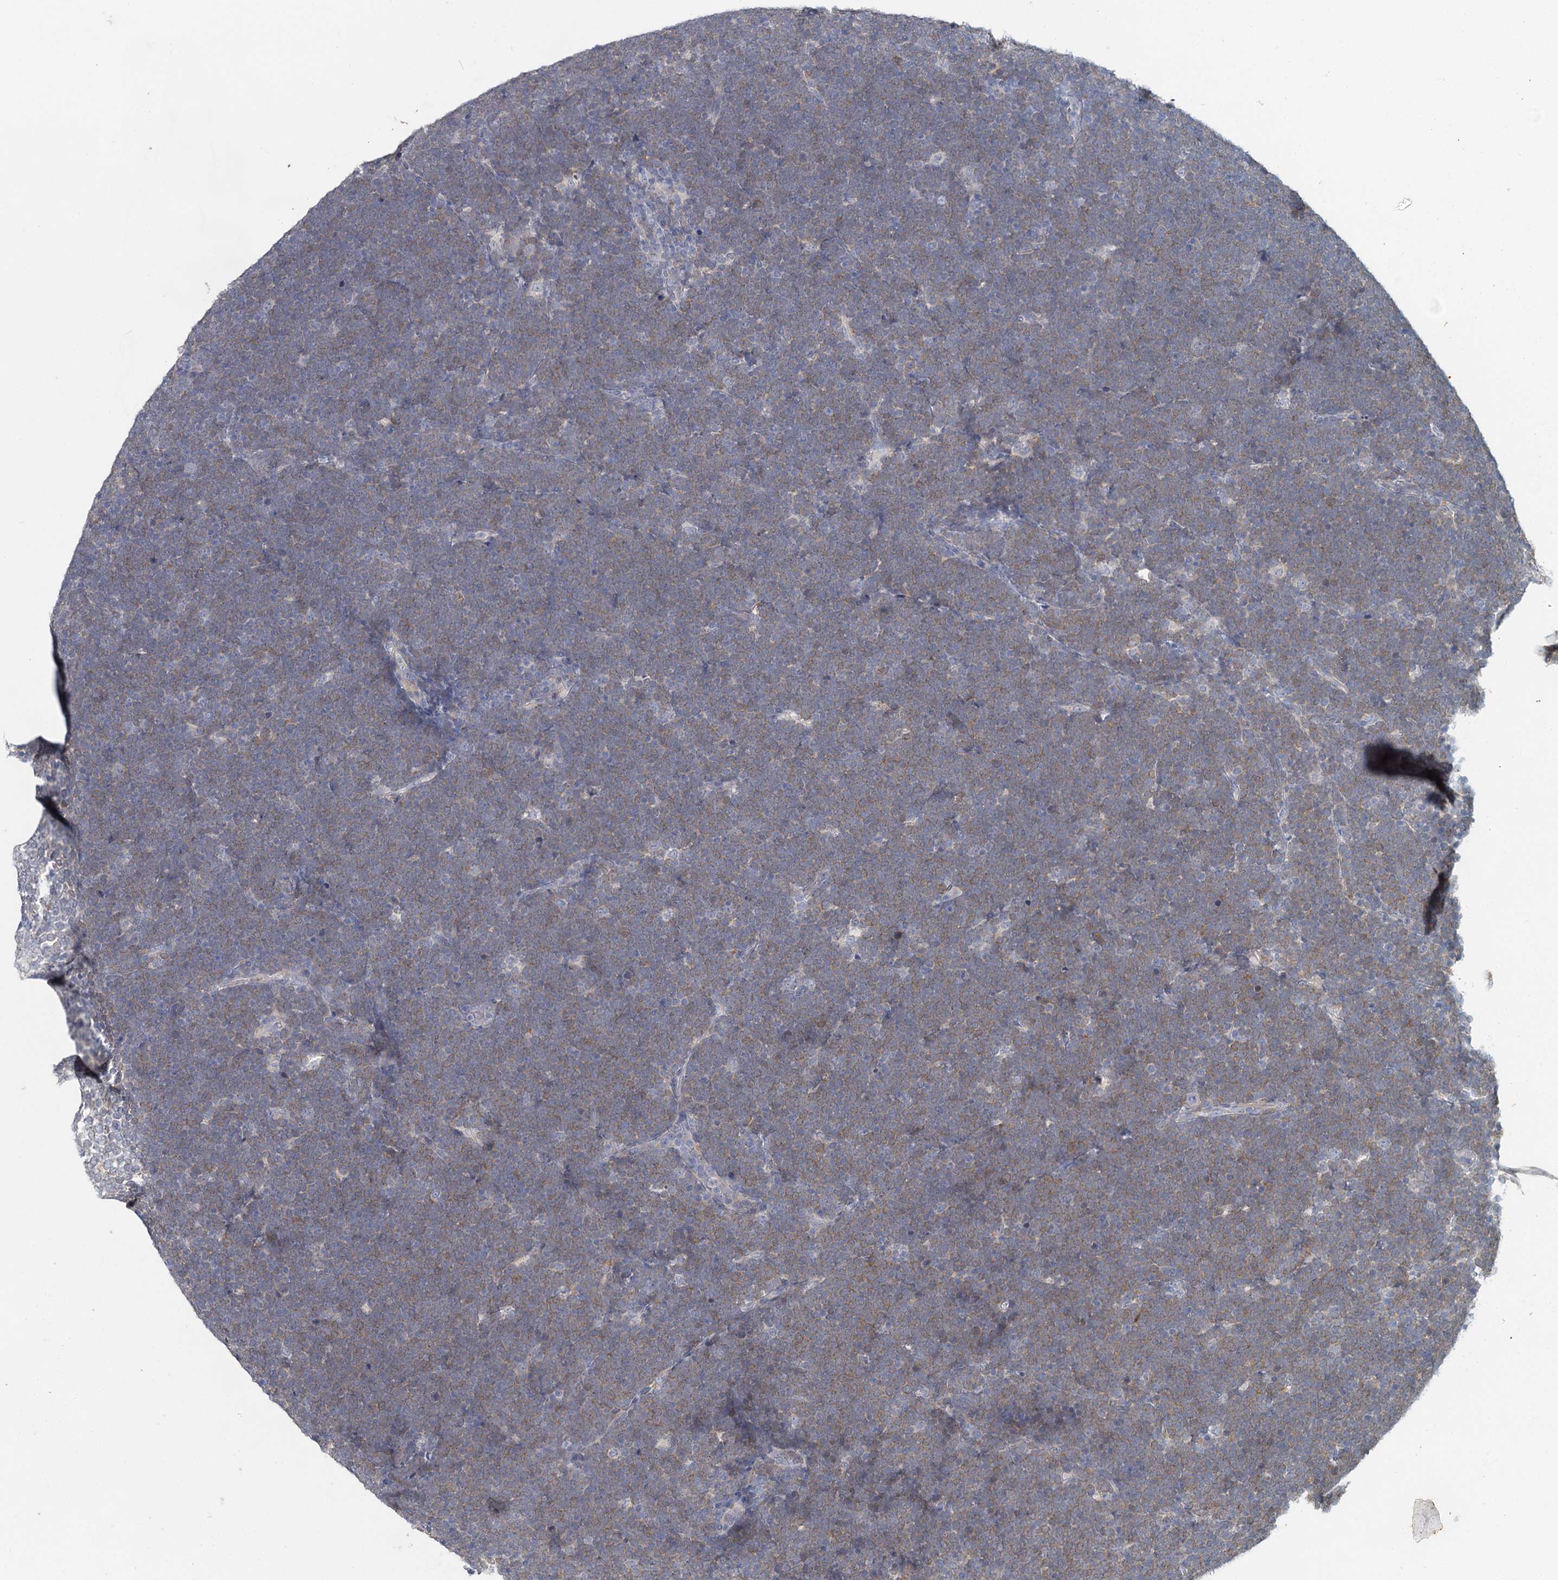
{"staining": {"intensity": "moderate", "quantity": ">75%", "location": "cytoplasmic/membranous"}, "tissue": "lymphoma", "cell_type": "Tumor cells", "image_type": "cancer", "snomed": [{"axis": "morphology", "description": "Malignant lymphoma, non-Hodgkin's type, High grade"}, {"axis": "topography", "description": "Lymph node"}], "caption": "Immunohistochemistry (IHC) staining of lymphoma, which exhibits medium levels of moderate cytoplasmic/membranous positivity in approximately >75% of tumor cells indicating moderate cytoplasmic/membranous protein staining. The staining was performed using DAB (3,3'-diaminobenzidine) (brown) for protein detection and nuclei were counterstained in hematoxylin (blue).", "gene": "MYO7B", "patient": {"sex": "male", "age": 13}}